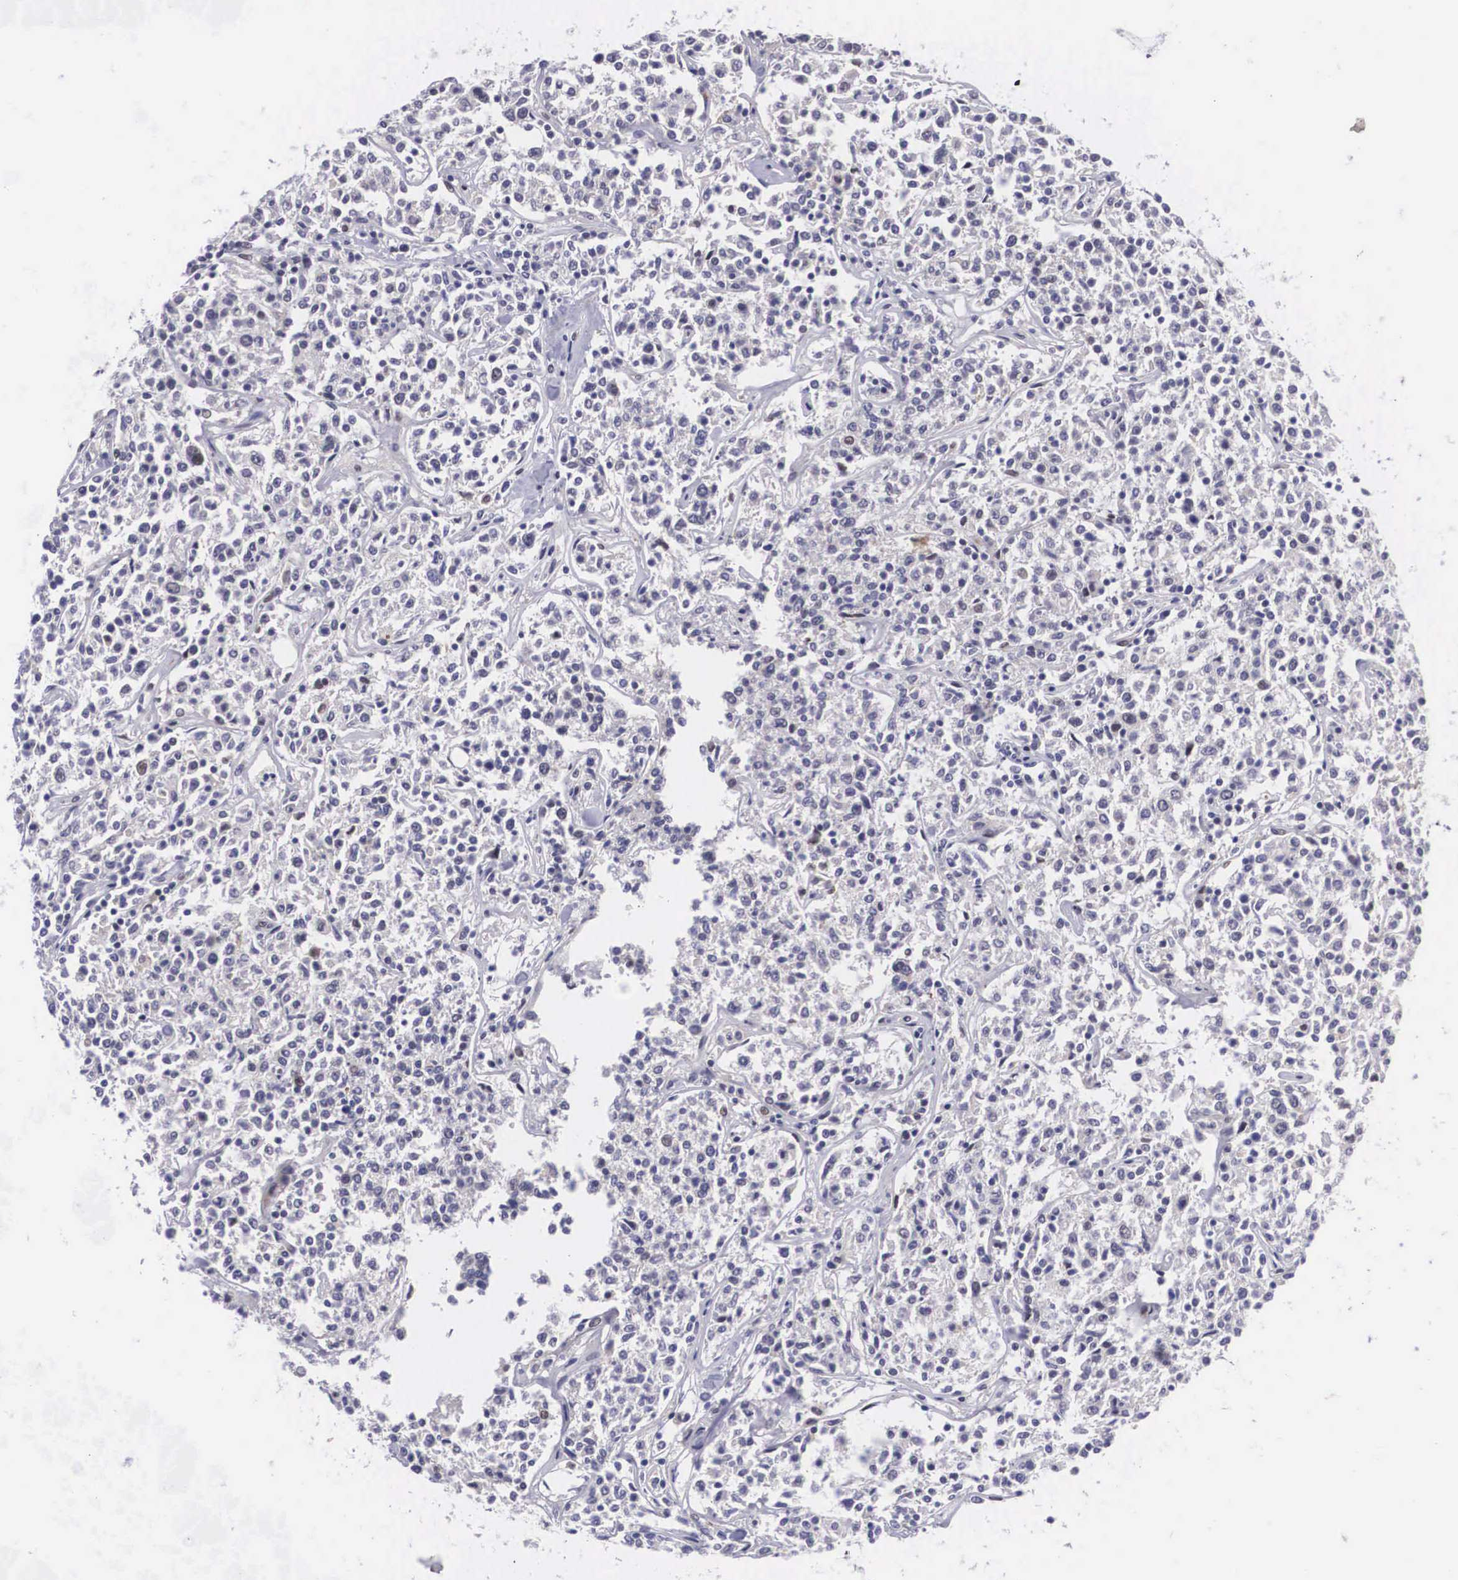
{"staining": {"intensity": "weak", "quantity": "<25%", "location": "nuclear"}, "tissue": "lymphoma", "cell_type": "Tumor cells", "image_type": "cancer", "snomed": [{"axis": "morphology", "description": "Malignant lymphoma, non-Hodgkin's type, Low grade"}, {"axis": "topography", "description": "Small intestine"}], "caption": "Low-grade malignant lymphoma, non-Hodgkin's type was stained to show a protein in brown. There is no significant staining in tumor cells.", "gene": "EMID1", "patient": {"sex": "female", "age": 59}}